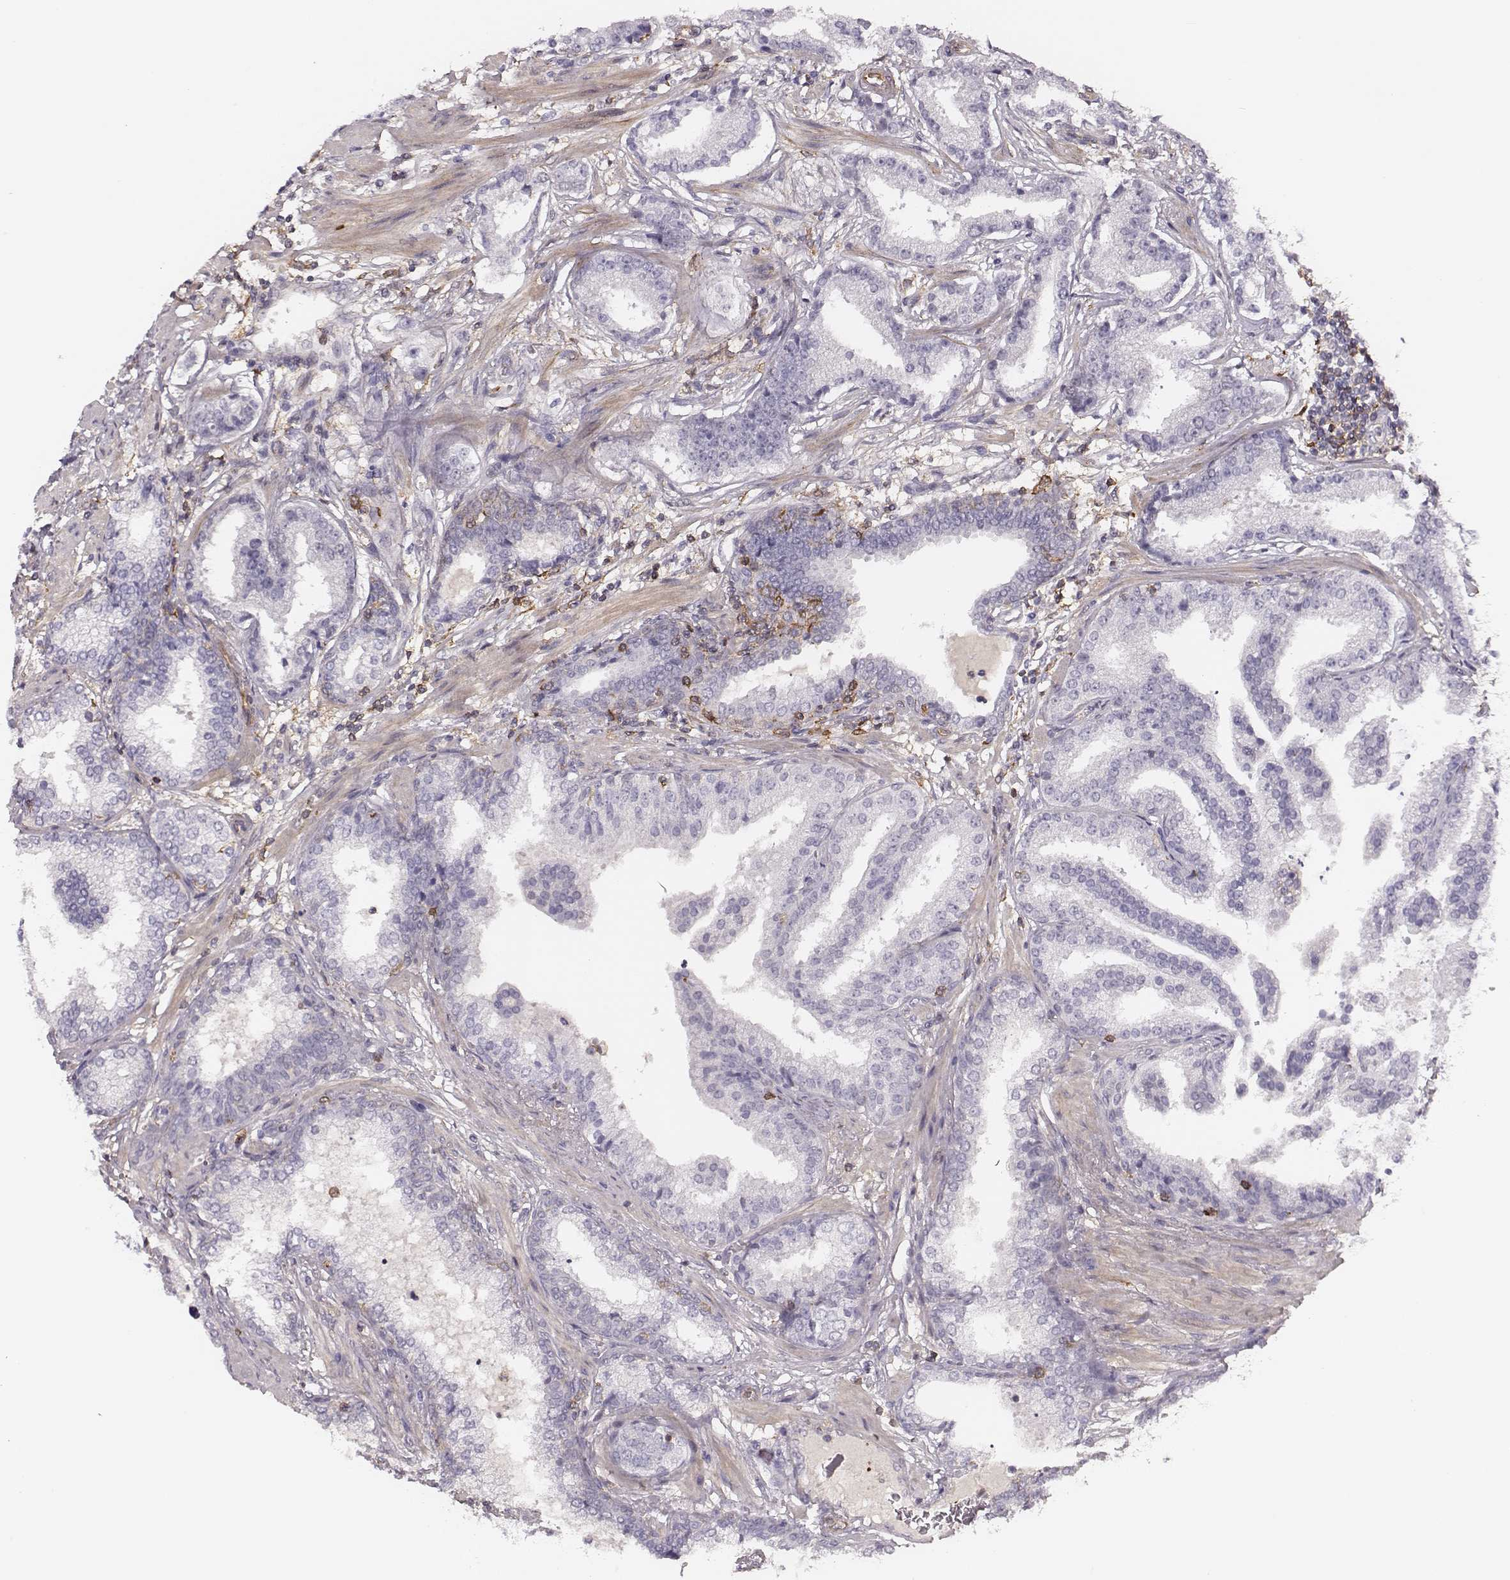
{"staining": {"intensity": "negative", "quantity": "none", "location": "none"}, "tissue": "prostate cancer", "cell_type": "Tumor cells", "image_type": "cancer", "snomed": [{"axis": "morphology", "description": "Adenocarcinoma, NOS"}, {"axis": "topography", "description": "Prostate"}], "caption": "Immunohistochemistry (IHC) image of prostate adenocarcinoma stained for a protein (brown), which displays no staining in tumor cells.", "gene": "ZYX", "patient": {"sex": "male", "age": 64}}